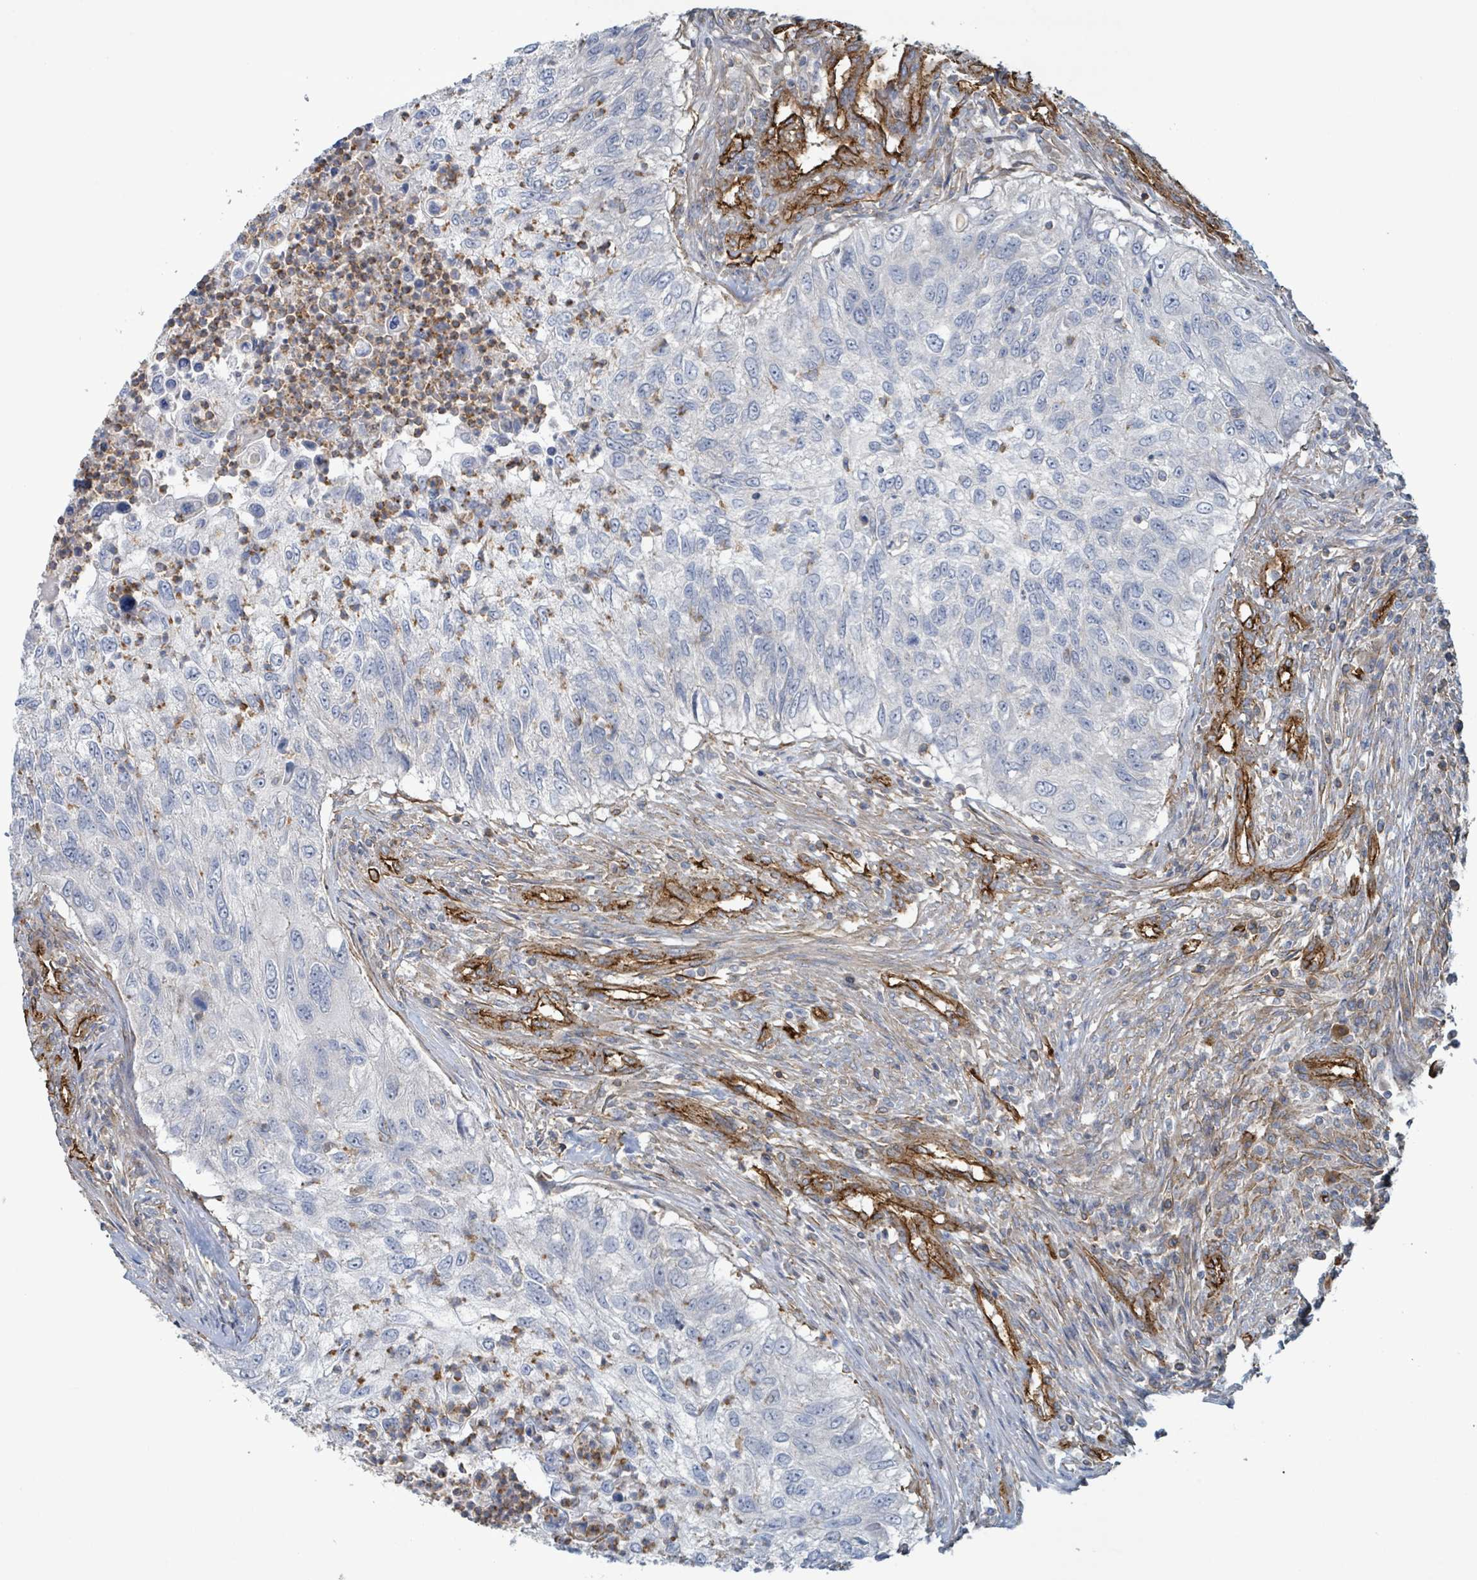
{"staining": {"intensity": "negative", "quantity": "none", "location": "none"}, "tissue": "urothelial cancer", "cell_type": "Tumor cells", "image_type": "cancer", "snomed": [{"axis": "morphology", "description": "Urothelial carcinoma, High grade"}, {"axis": "topography", "description": "Urinary bladder"}], "caption": "Immunohistochemistry of human urothelial cancer exhibits no positivity in tumor cells.", "gene": "LDOC1", "patient": {"sex": "female", "age": 60}}